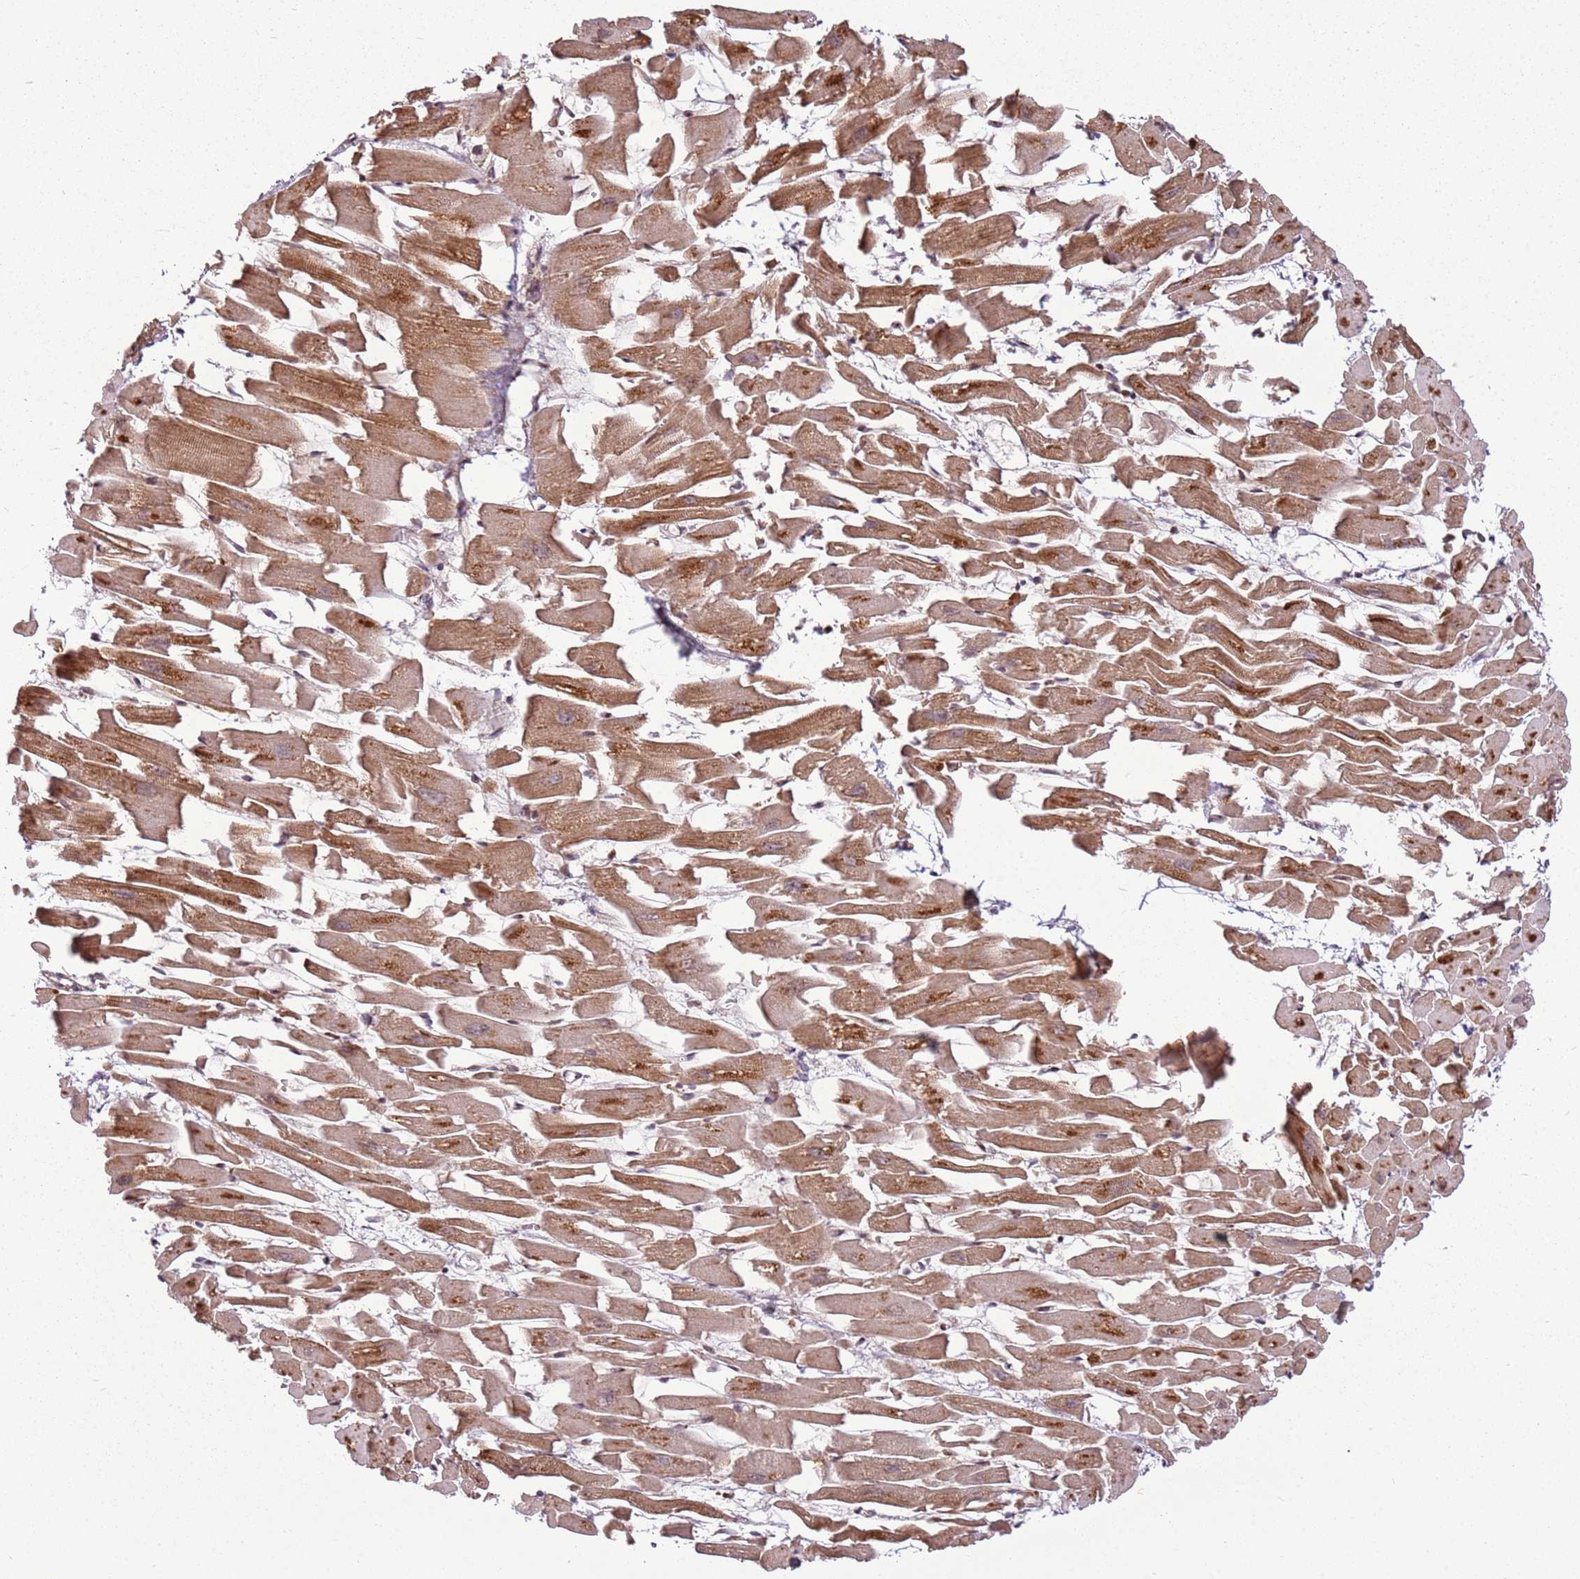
{"staining": {"intensity": "strong", "quantity": ">75%", "location": "cytoplasmic/membranous,nuclear"}, "tissue": "heart muscle", "cell_type": "Cardiomyocytes", "image_type": "normal", "snomed": [{"axis": "morphology", "description": "Normal tissue, NOS"}, {"axis": "topography", "description": "Heart"}], "caption": "This histopathology image demonstrates immunohistochemistry staining of benign heart muscle, with high strong cytoplasmic/membranous,nuclear expression in approximately >75% of cardiomyocytes.", "gene": "PCTP", "patient": {"sex": "female", "age": 64}}